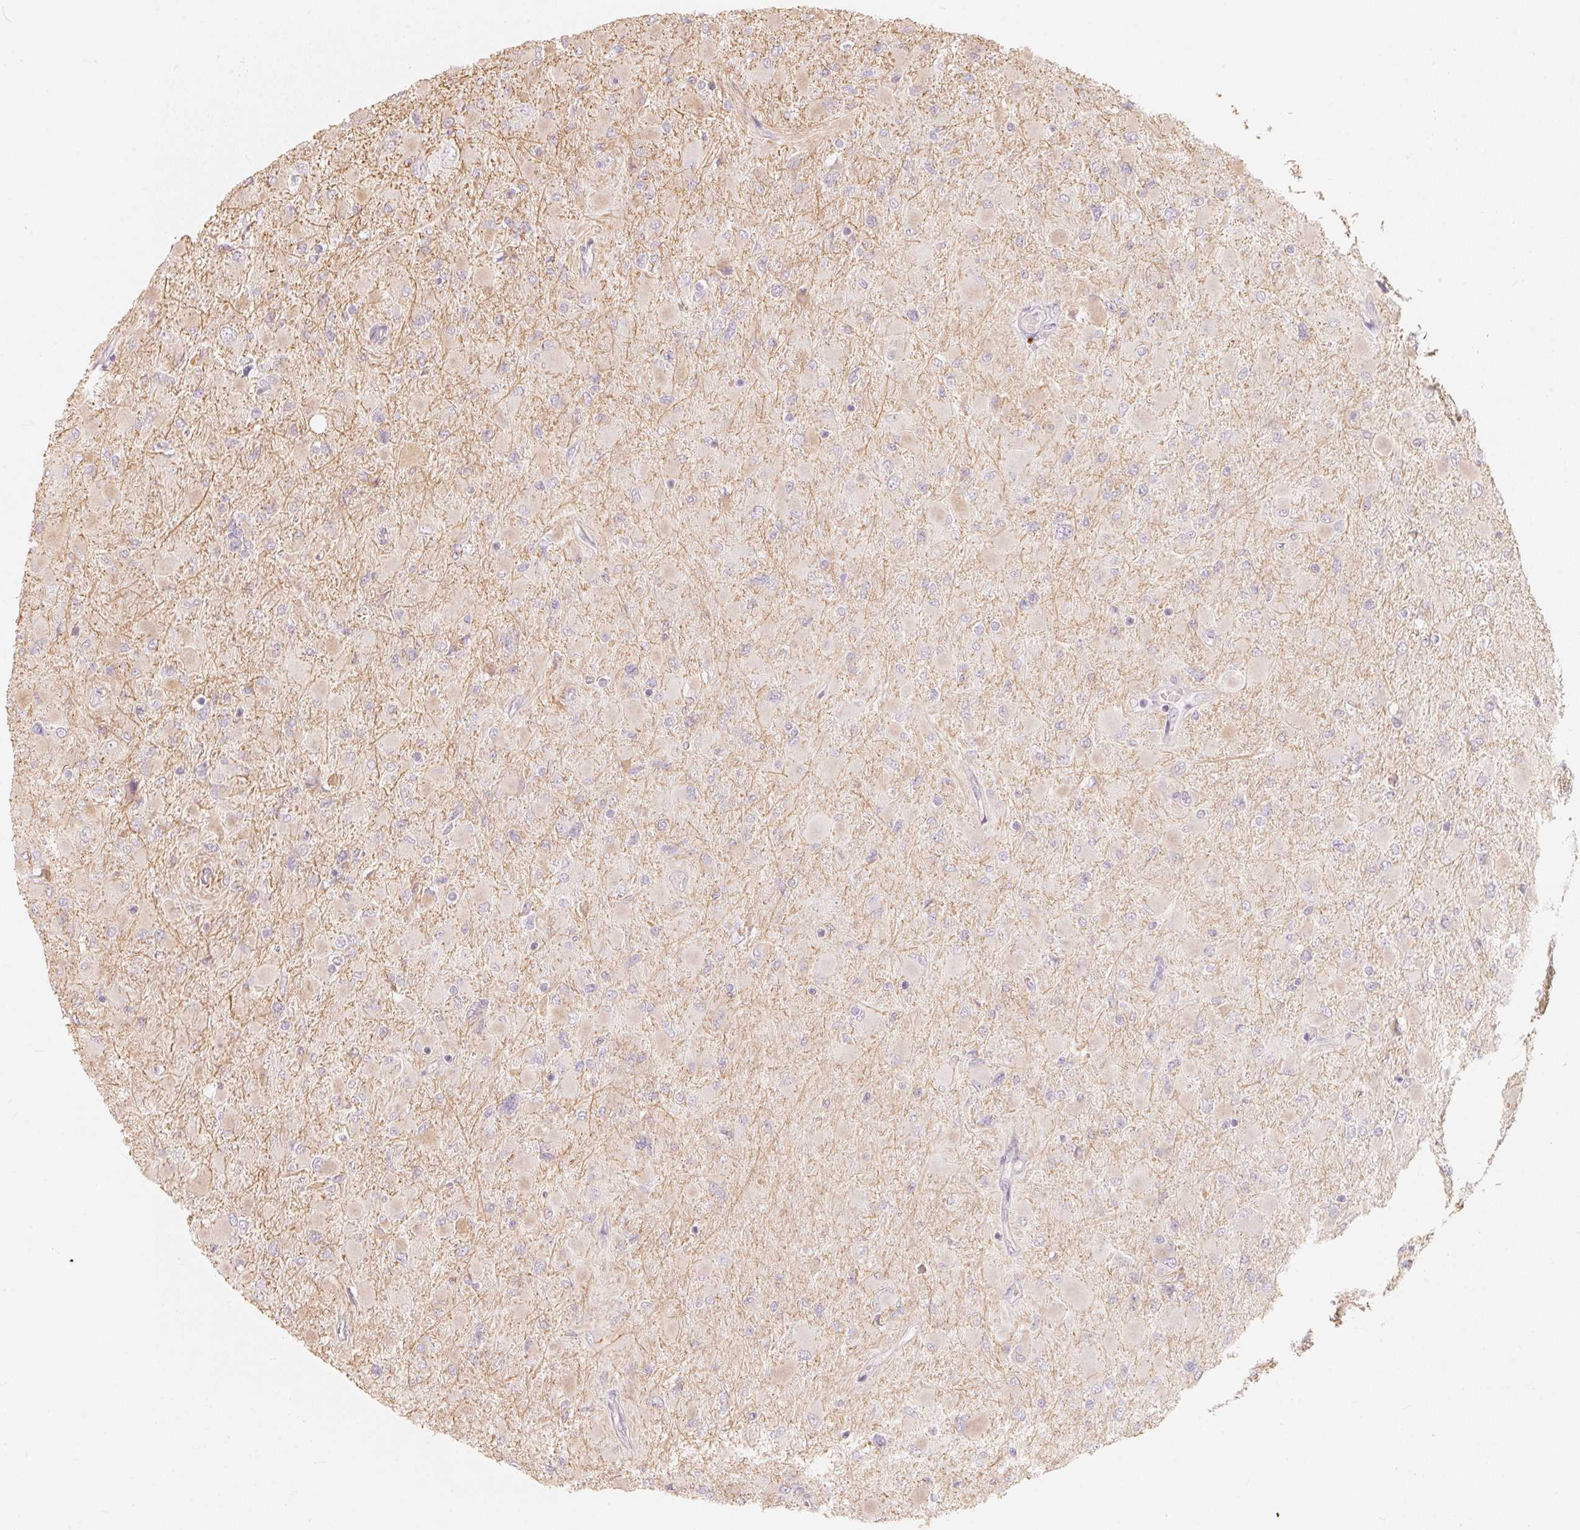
{"staining": {"intensity": "negative", "quantity": "none", "location": "none"}, "tissue": "glioma", "cell_type": "Tumor cells", "image_type": "cancer", "snomed": [{"axis": "morphology", "description": "Glioma, malignant, High grade"}, {"axis": "topography", "description": "Cerebral cortex"}], "caption": "DAB immunohistochemical staining of human glioma shows no significant expression in tumor cells.", "gene": "TP53AIP1", "patient": {"sex": "female", "age": 36}}